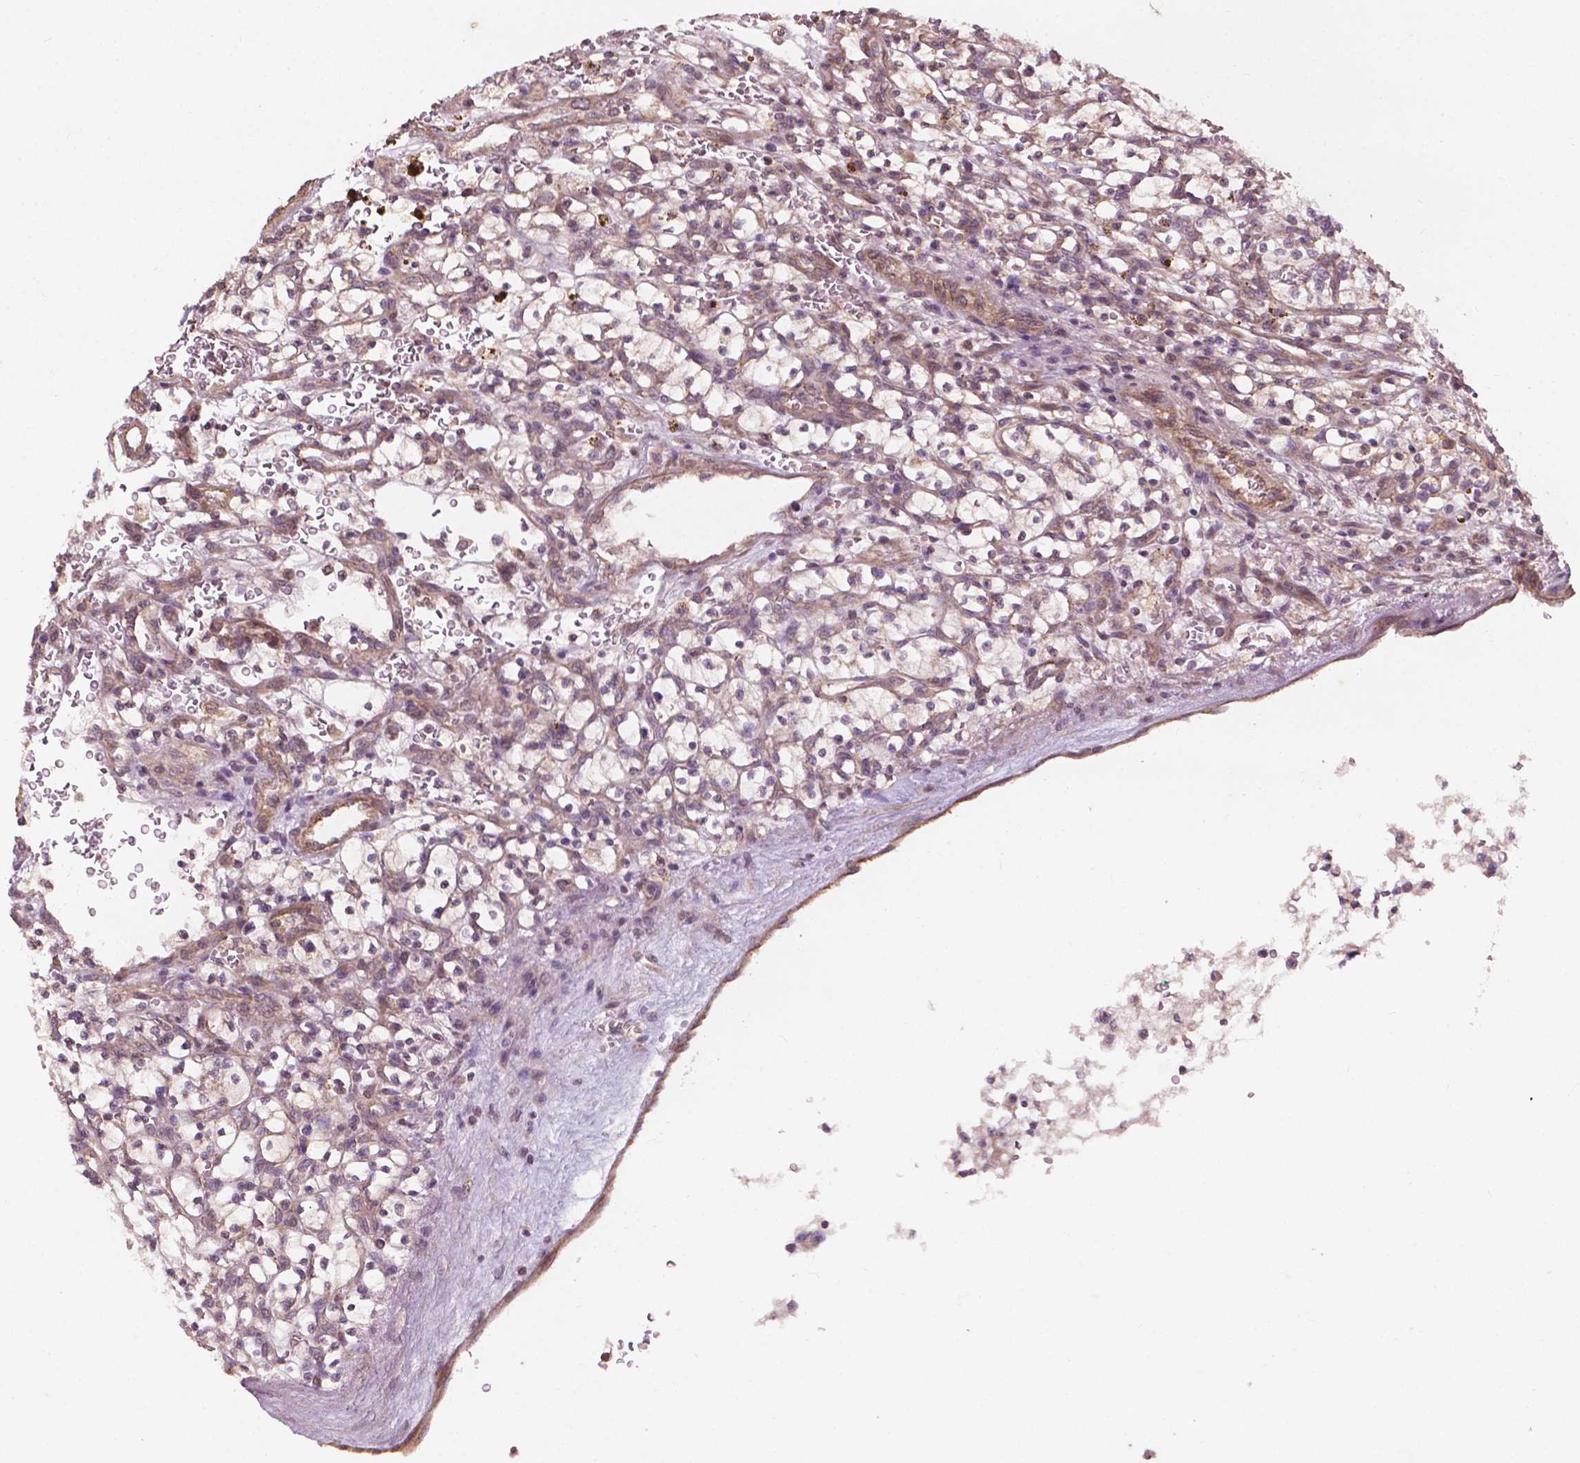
{"staining": {"intensity": "negative", "quantity": "none", "location": "none"}, "tissue": "renal cancer", "cell_type": "Tumor cells", "image_type": "cancer", "snomed": [{"axis": "morphology", "description": "Adenocarcinoma, NOS"}, {"axis": "topography", "description": "Kidney"}], "caption": "DAB (3,3'-diaminobenzidine) immunohistochemical staining of renal cancer (adenocarcinoma) demonstrates no significant positivity in tumor cells.", "gene": "CDC42BPA", "patient": {"sex": "female", "age": 64}}